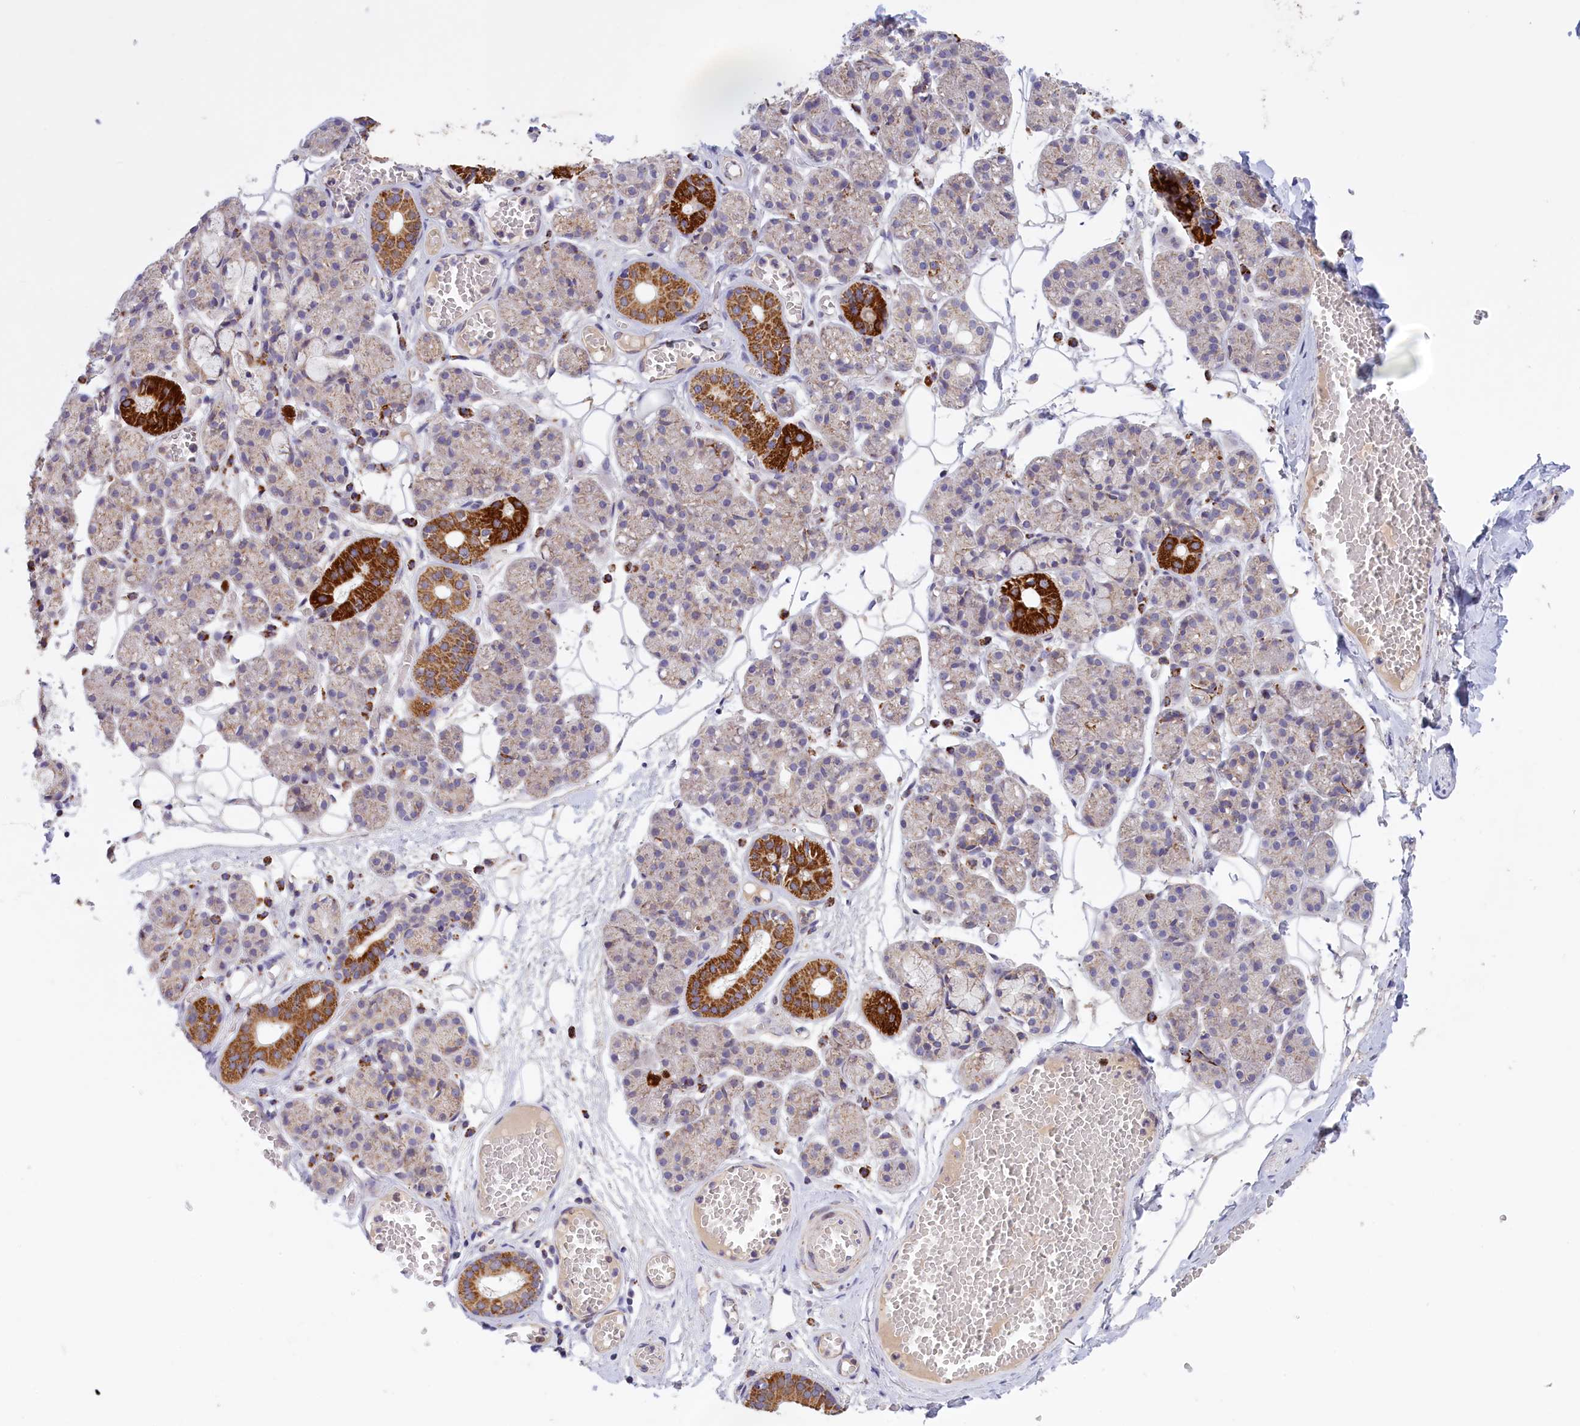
{"staining": {"intensity": "strong", "quantity": "<25%", "location": "cytoplasmic/membranous"}, "tissue": "salivary gland", "cell_type": "Glandular cells", "image_type": "normal", "snomed": [{"axis": "morphology", "description": "Normal tissue, NOS"}, {"axis": "topography", "description": "Salivary gland"}], "caption": "A high-resolution photomicrograph shows immunohistochemistry staining of benign salivary gland, which demonstrates strong cytoplasmic/membranous staining in approximately <25% of glandular cells.", "gene": "FAM149B1", "patient": {"sex": "male", "age": 63}}